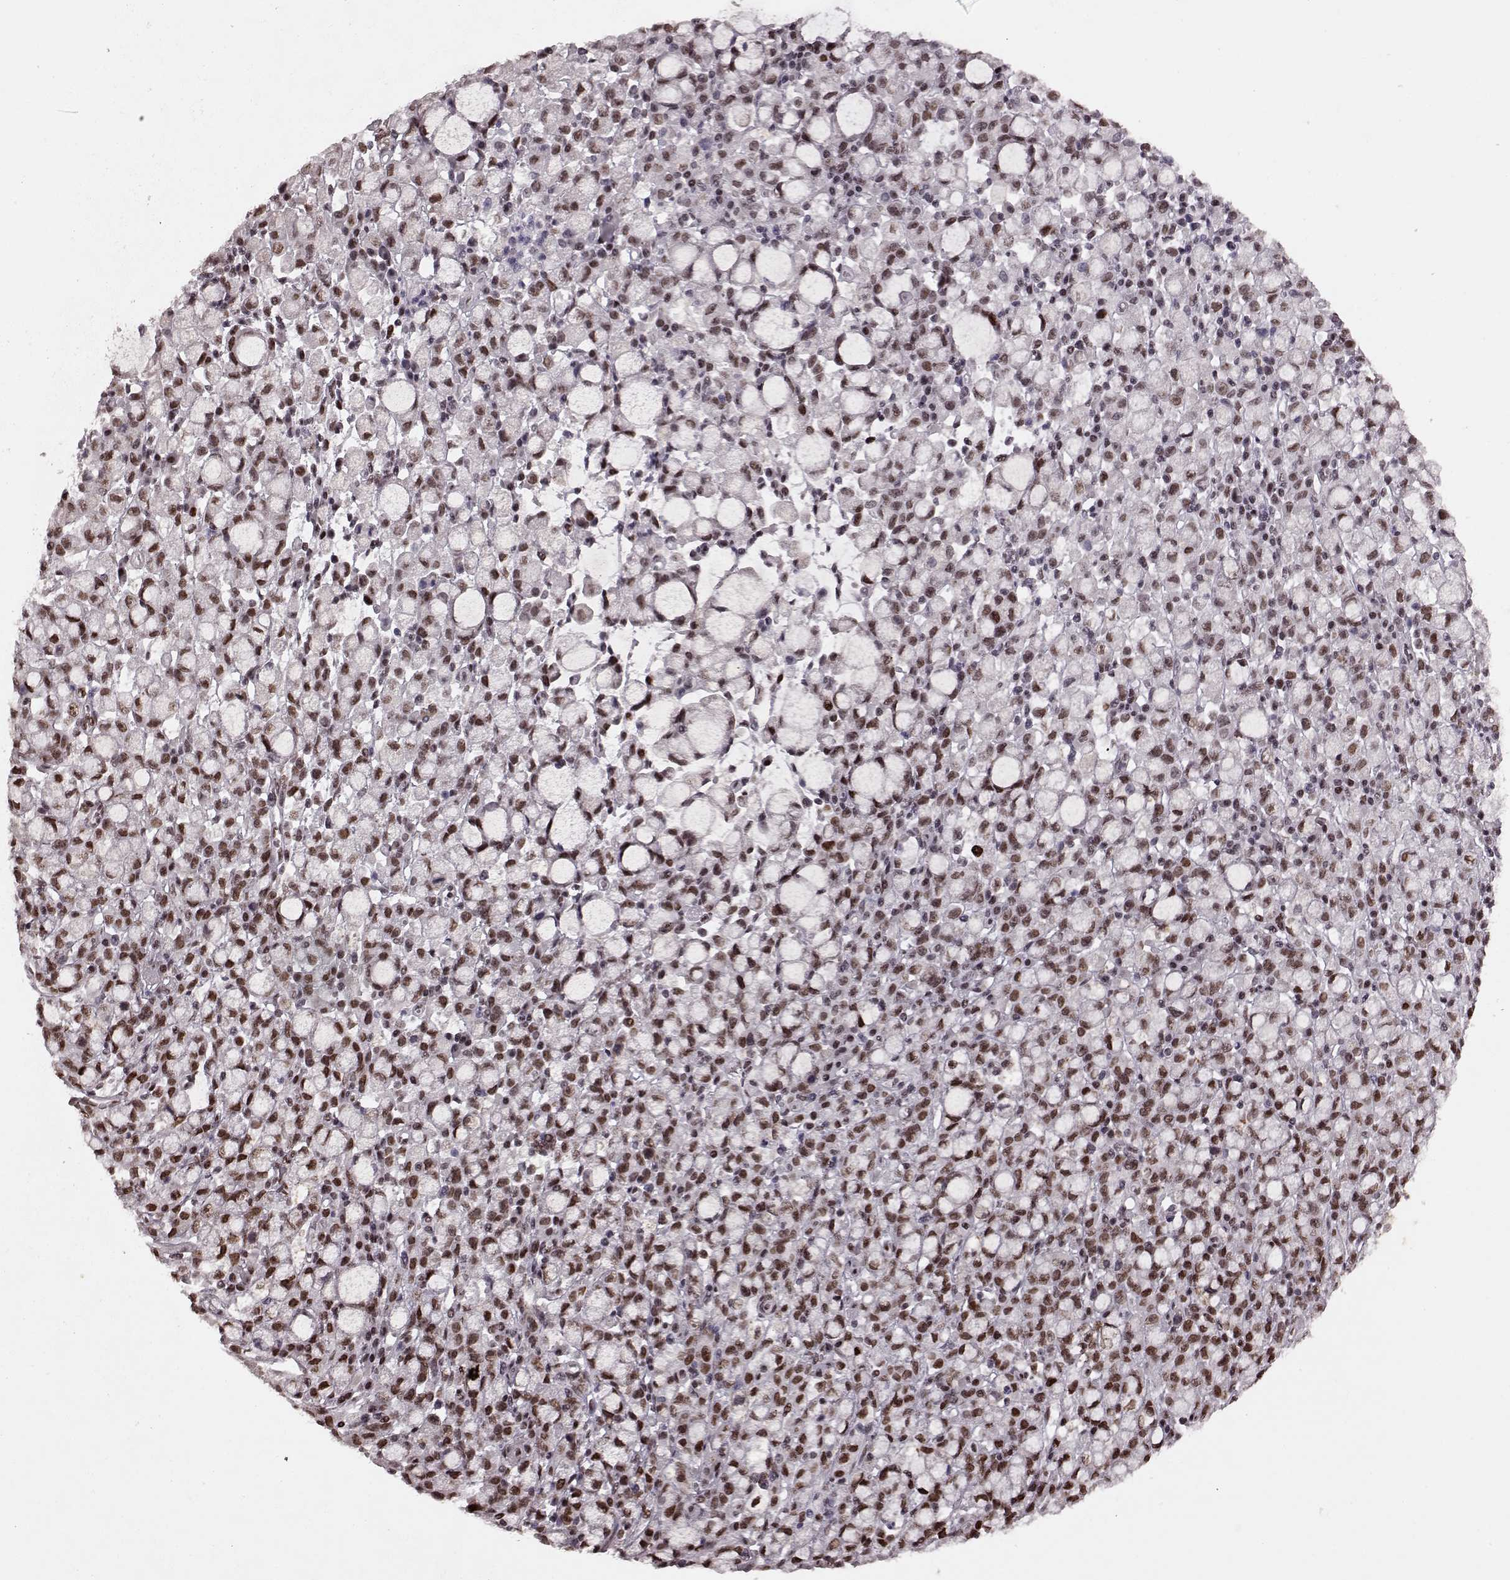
{"staining": {"intensity": "moderate", "quantity": ">75%", "location": "nuclear"}, "tissue": "stomach cancer", "cell_type": "Tumor cells", "image_type": "cancer", "snomed": [{"axis": "morphology", "description": "Adenocarcinoma, NOS"}, {"axis": "topography", "description": "Stomach"}], "caption": "Immunohistochemical staining of stomach adenocarcinoma demonstrates moderate nuclear protein positivity in about >75% of tumor cells. The protein of interest is shown in brown color, while the nuclei are stained blue.", "gene": "NR2C1", "patient": {"sex": "male", "age": 58}}